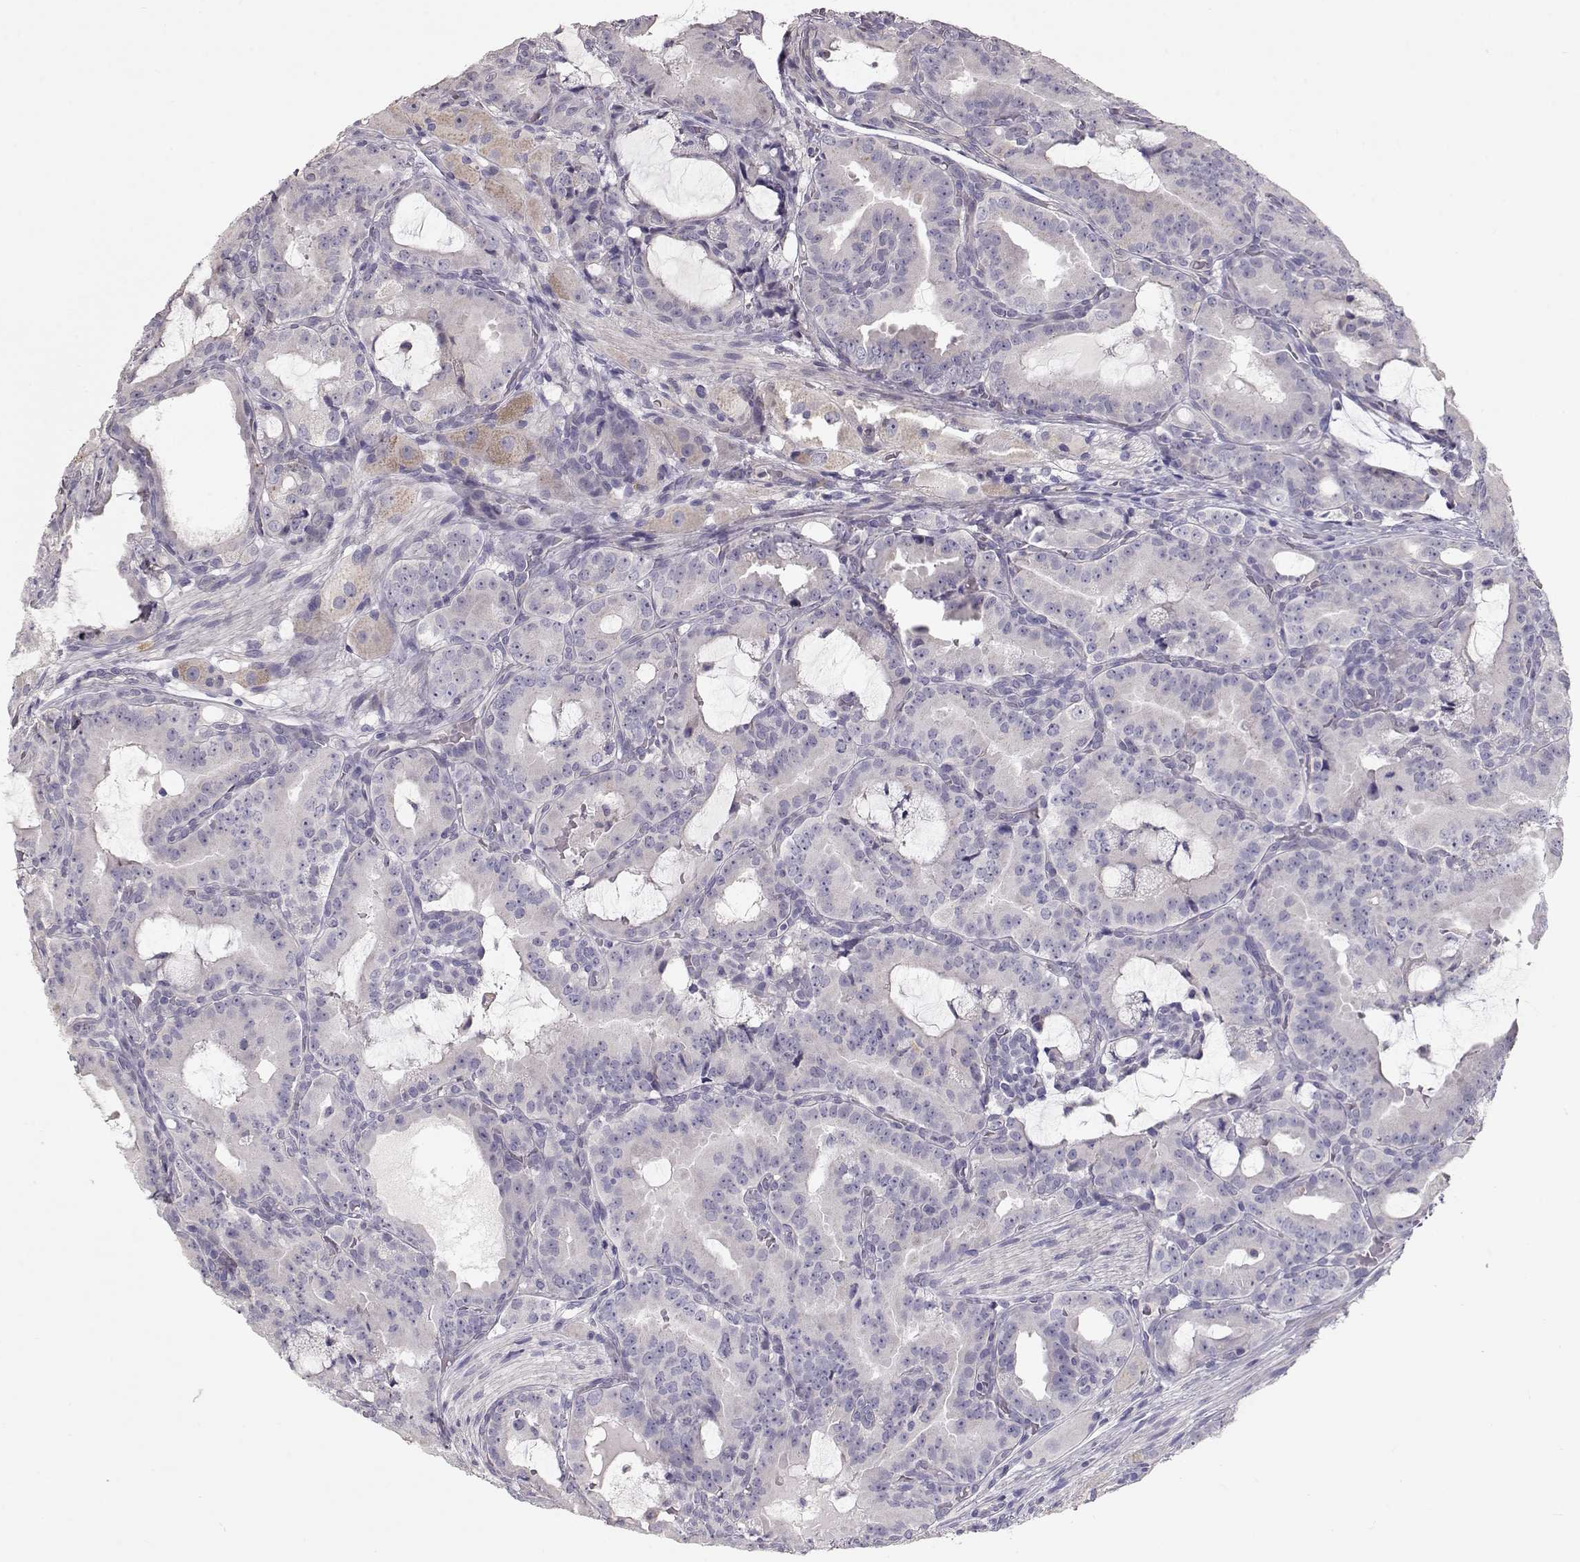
{"staining": {"intensity": "negative", "quantity": "none", "location": "none"}, "tissue": "prostate cancer", "cell_type": "Tumor cells", "image_type": "cancer", "snomed": [{"axis": "morphology", "description": "Adenocarcinoma, NOS"}, {"axis": "morphology", "description": "Adenocarcinoma, High grade"}, {"axis": "topography", "description": "Prostate"}], "caption": "A histopathology image of prostate cancer (adenocarcinoma) stained for a protein reveals no brown staining in tumor cells.", "gene": "SLC18A1", "patient": {"sex": "male", "age": 64}}